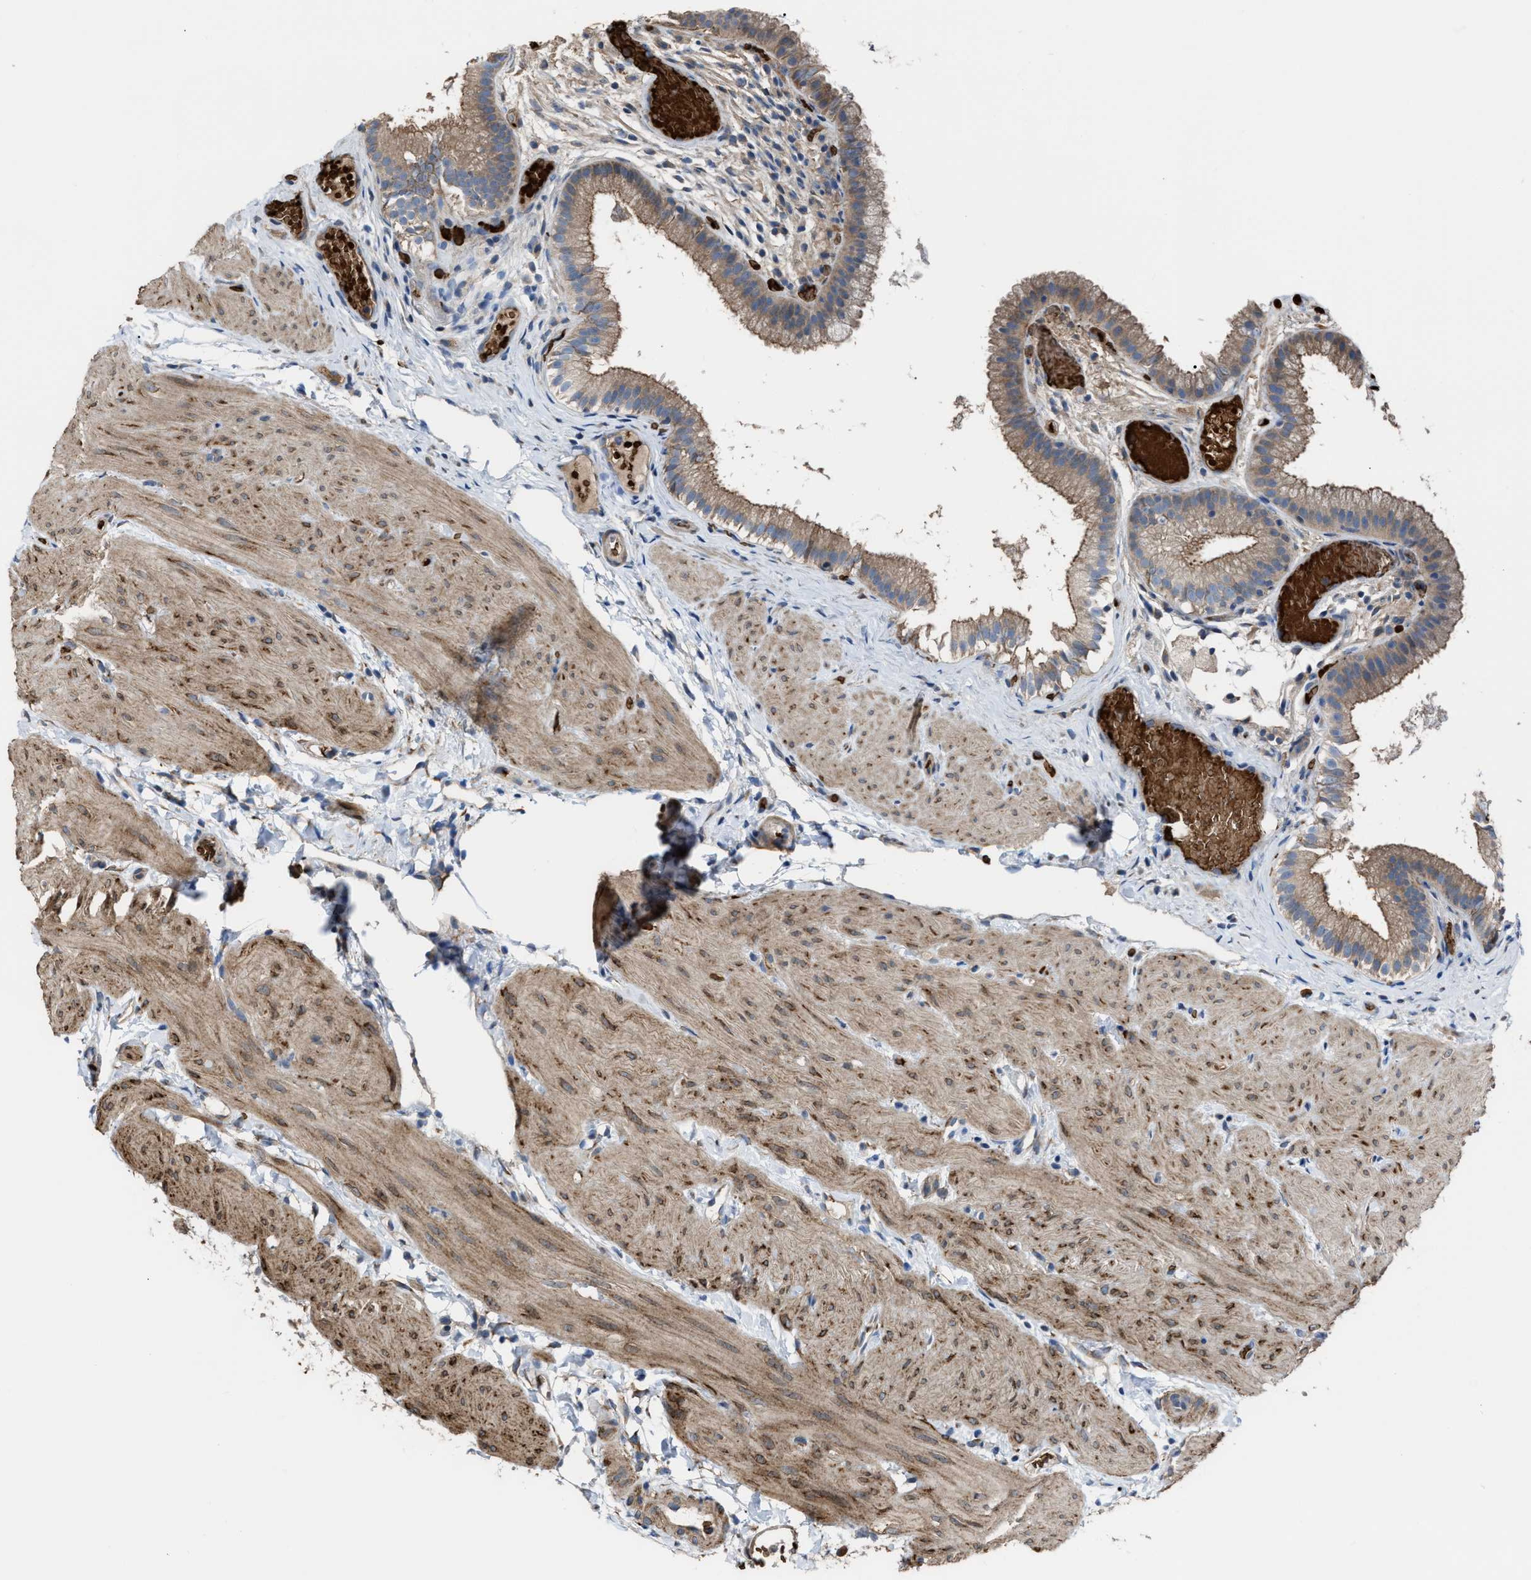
{"staining": {"intensity": "moderate", "quantity": ">75%", "location": "cytoplasmic/membranous"}, "tissue": "gallbladder", "cell_type": "Glandular cells", "image_type": "normal", "snomed": [{"axis": "morphology", "description": "Normal tissue, NOS"}, {"axis": "topography", "description": "Gallbladder"}], "caption": "Immunohistochemistry photomicrograph of normal gallbladder: gallbladder stained using immunohistochemistry (IHC) demonstrates medium levels of moderate protein expression localized specifically in the cytoplasmic/membranous of glandular cells, appearing as a cytoplasmic/membranous brown color.", "gene": "SELENOM", "patient": {"sex": "female", "age": 26}}